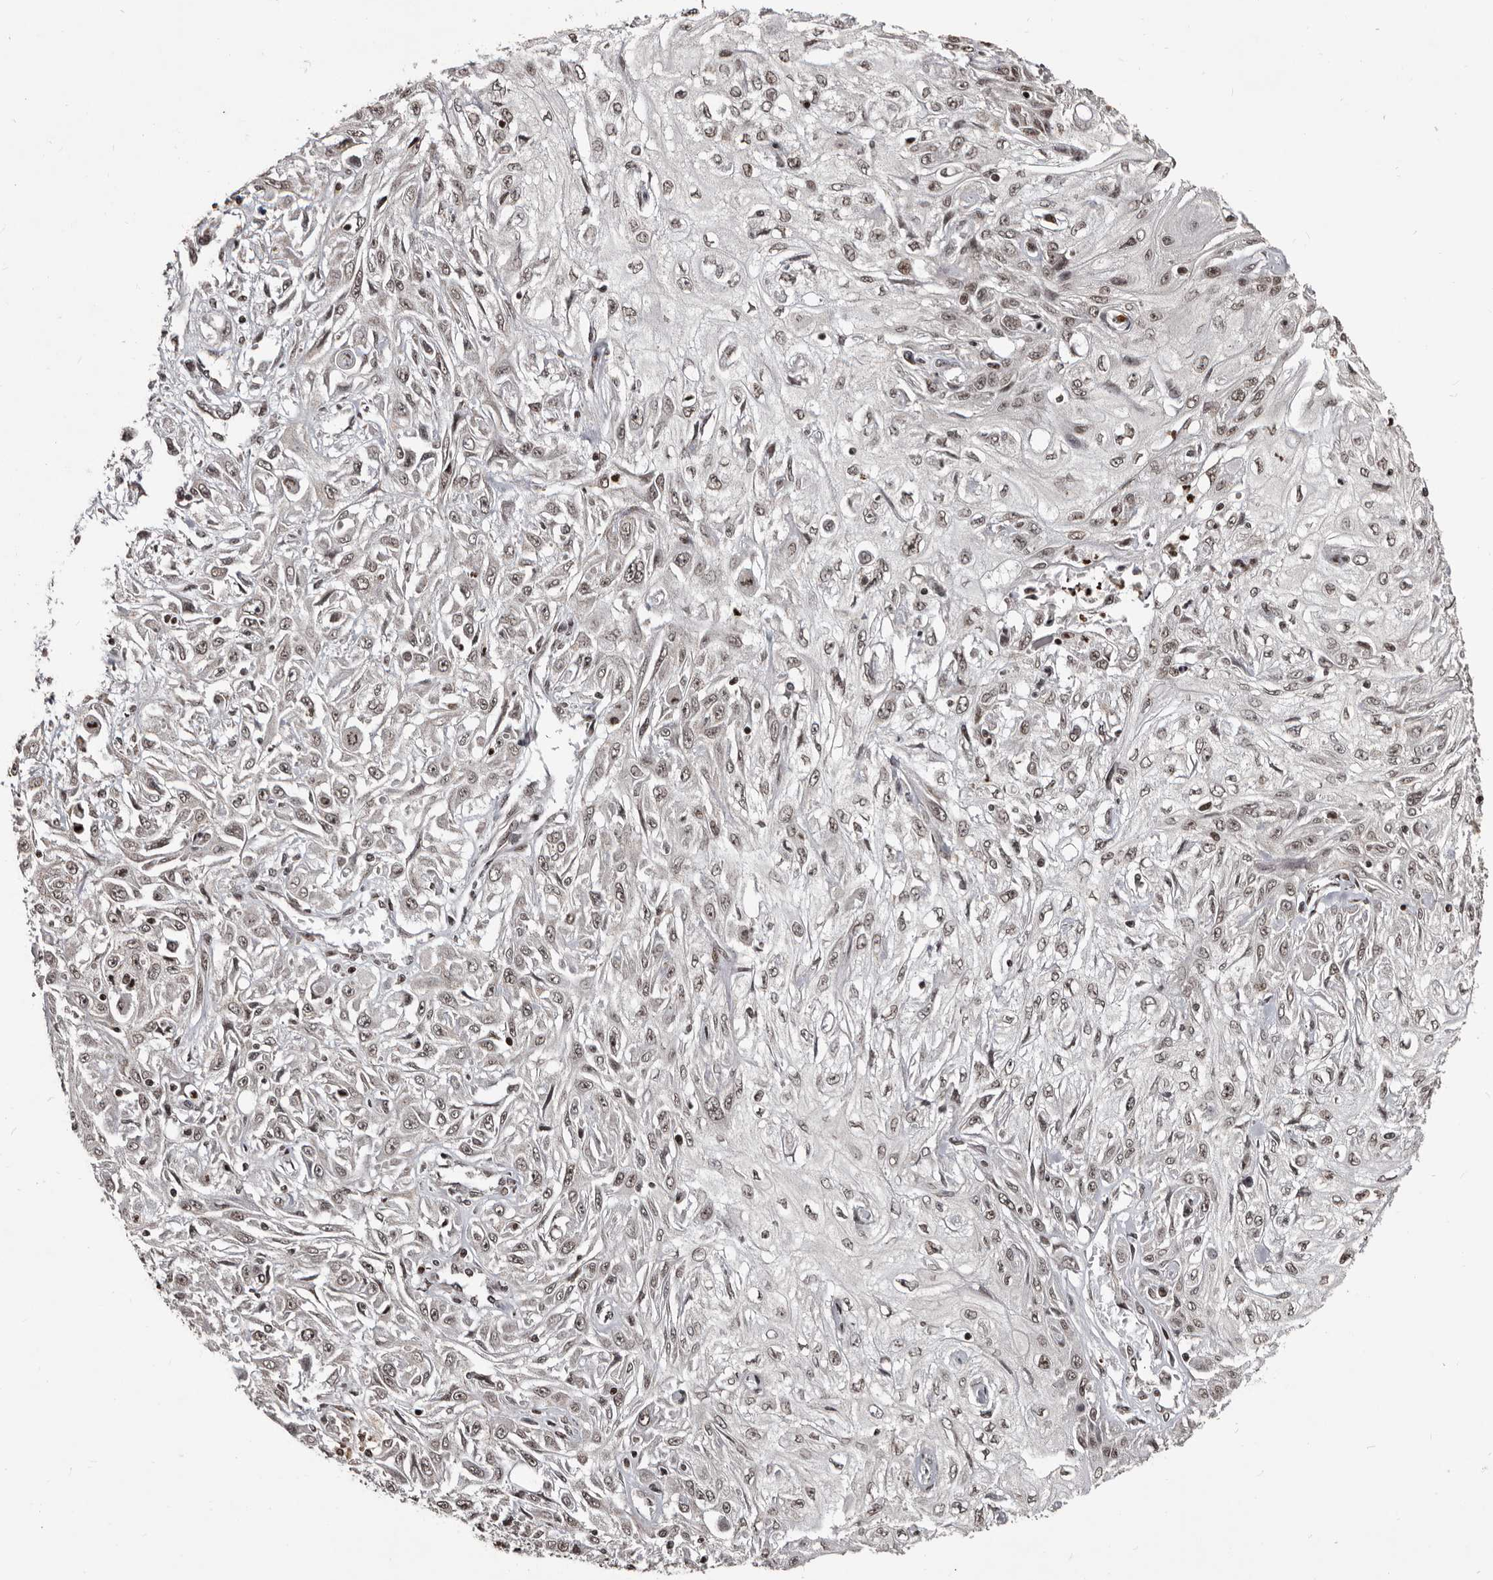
{"staining": {"intensity": "weak", "quantity": "<25%", "location": "nuclear"}, "tissue": "skin cancer", "cell_type": "Tumor cells", "image_type": "cancer", "snomed": [{"axis": "morphology", "description": "Squamous cell carcinoma, NOS"}, {"axis": "morphology", "description": "Squamous cell carcinoma, metastatic, NOS"}, {"axis": "topography", "description": "Skin"}, {"axis": "topography", "description": "Lymph node"}], "caption": "DAB immunohistochemical staining of skin cancer displays no significant expression in tumor cells.", "gene": "THUMPD1", "patient": {"sex": "male", "age": 75}}